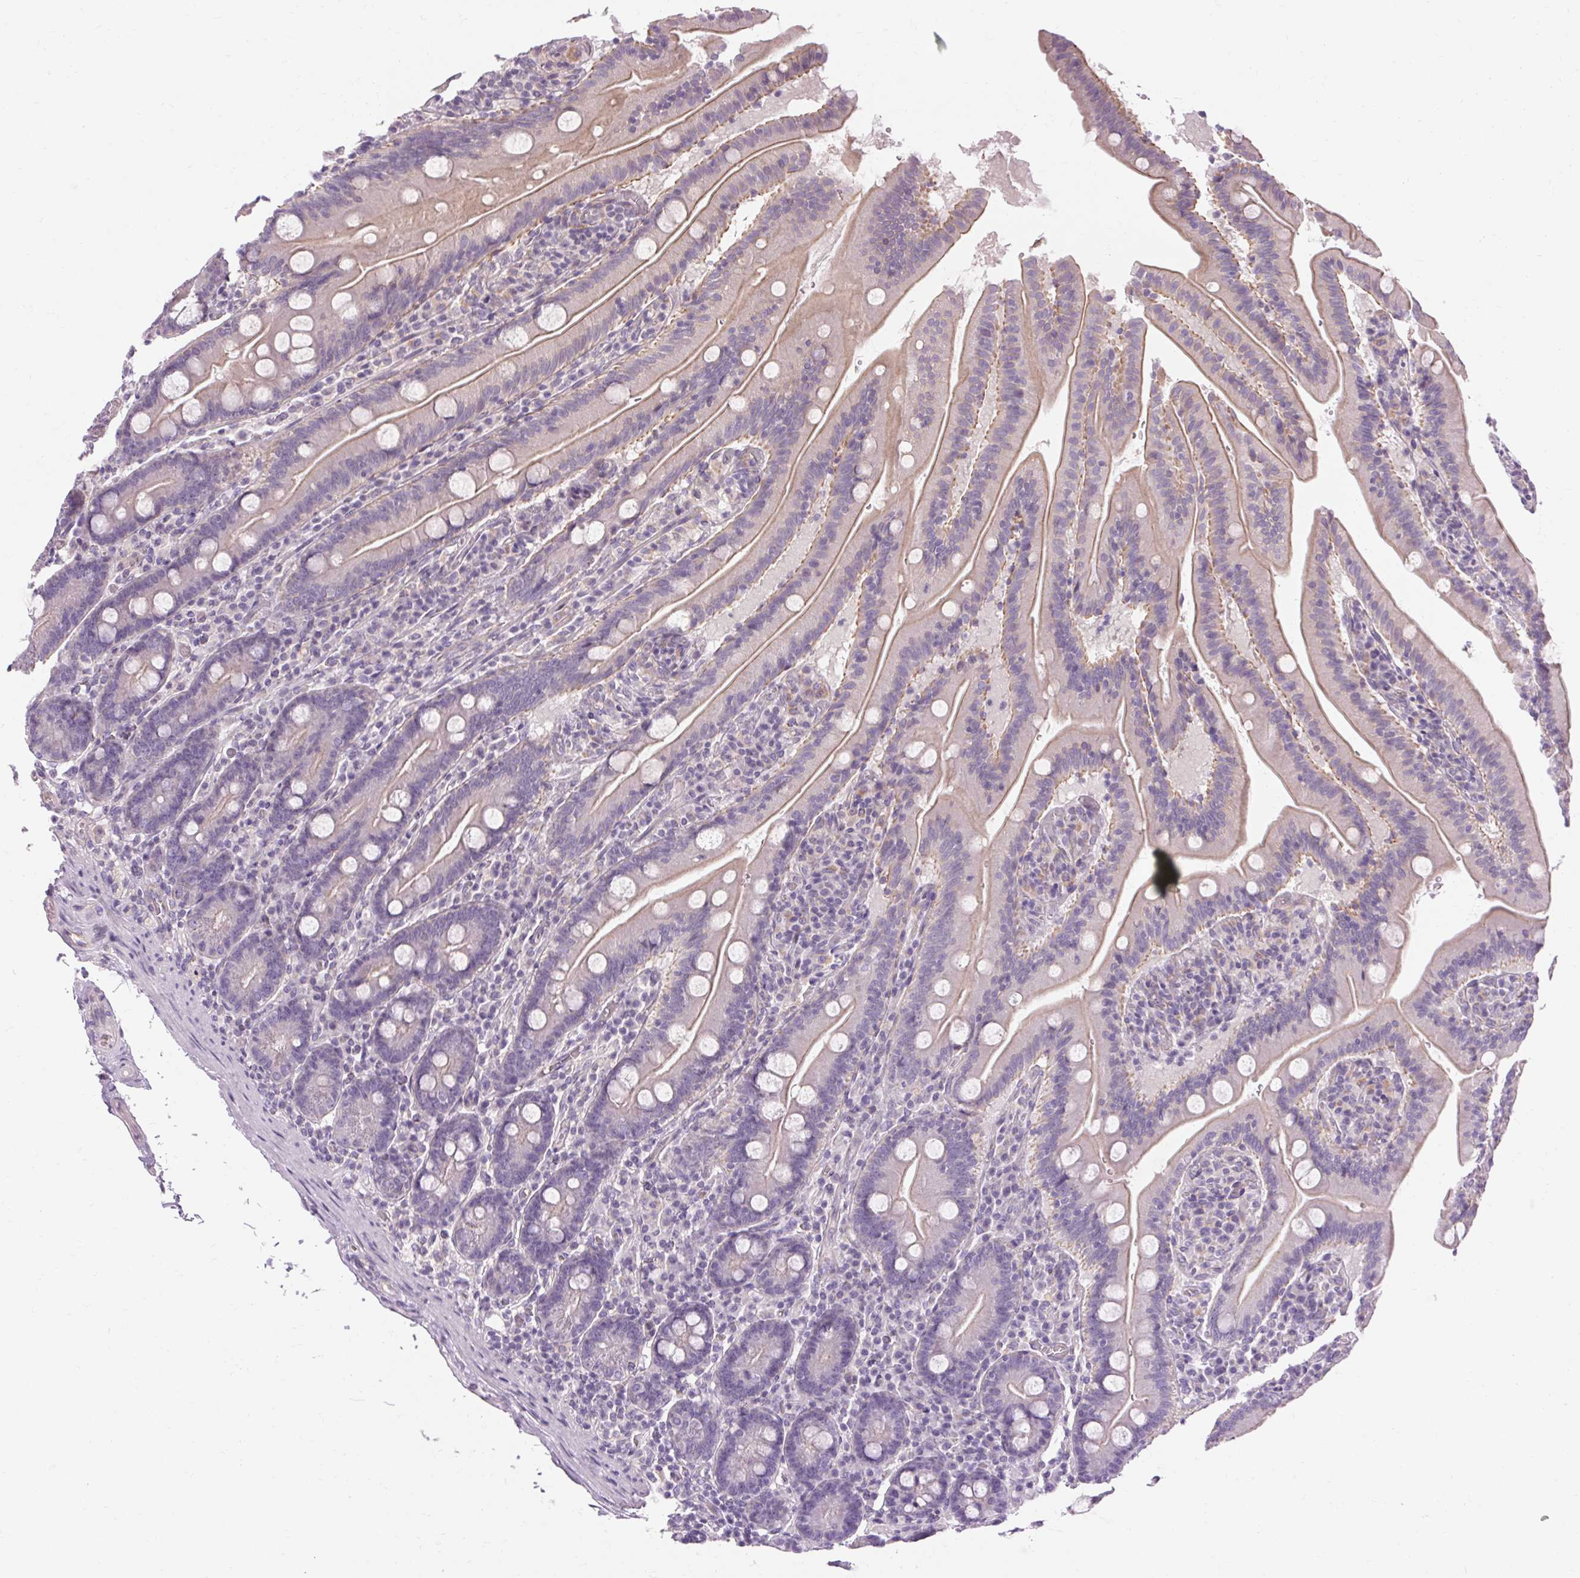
{"staining": {"intensity": "weak", "quantity": "25%-75%", "location": "cytoplasmic/membranous"}, "tissue": "small intestine", "cell_type": "Glandular cells", "image_type": "normal", "snomed": [{"axis": "morphology", "description": "Normal tissue, NOS"}, {"axis": "topography", "description": "Small intestine"}], "caption": "IHC staining of normal small intestine, which shows low levels of weak cytoplasmic/membranous expression in about 25%-75% of glandular cells indicating weak cytoplasmic/membranous protein expression. The staining was performed using DAB (brown) for protein detection and nuclei were counterstained in hematoxylin (blue).", "gene": "TM6SF1", "patient": {"sex": "male", "age": 37}}